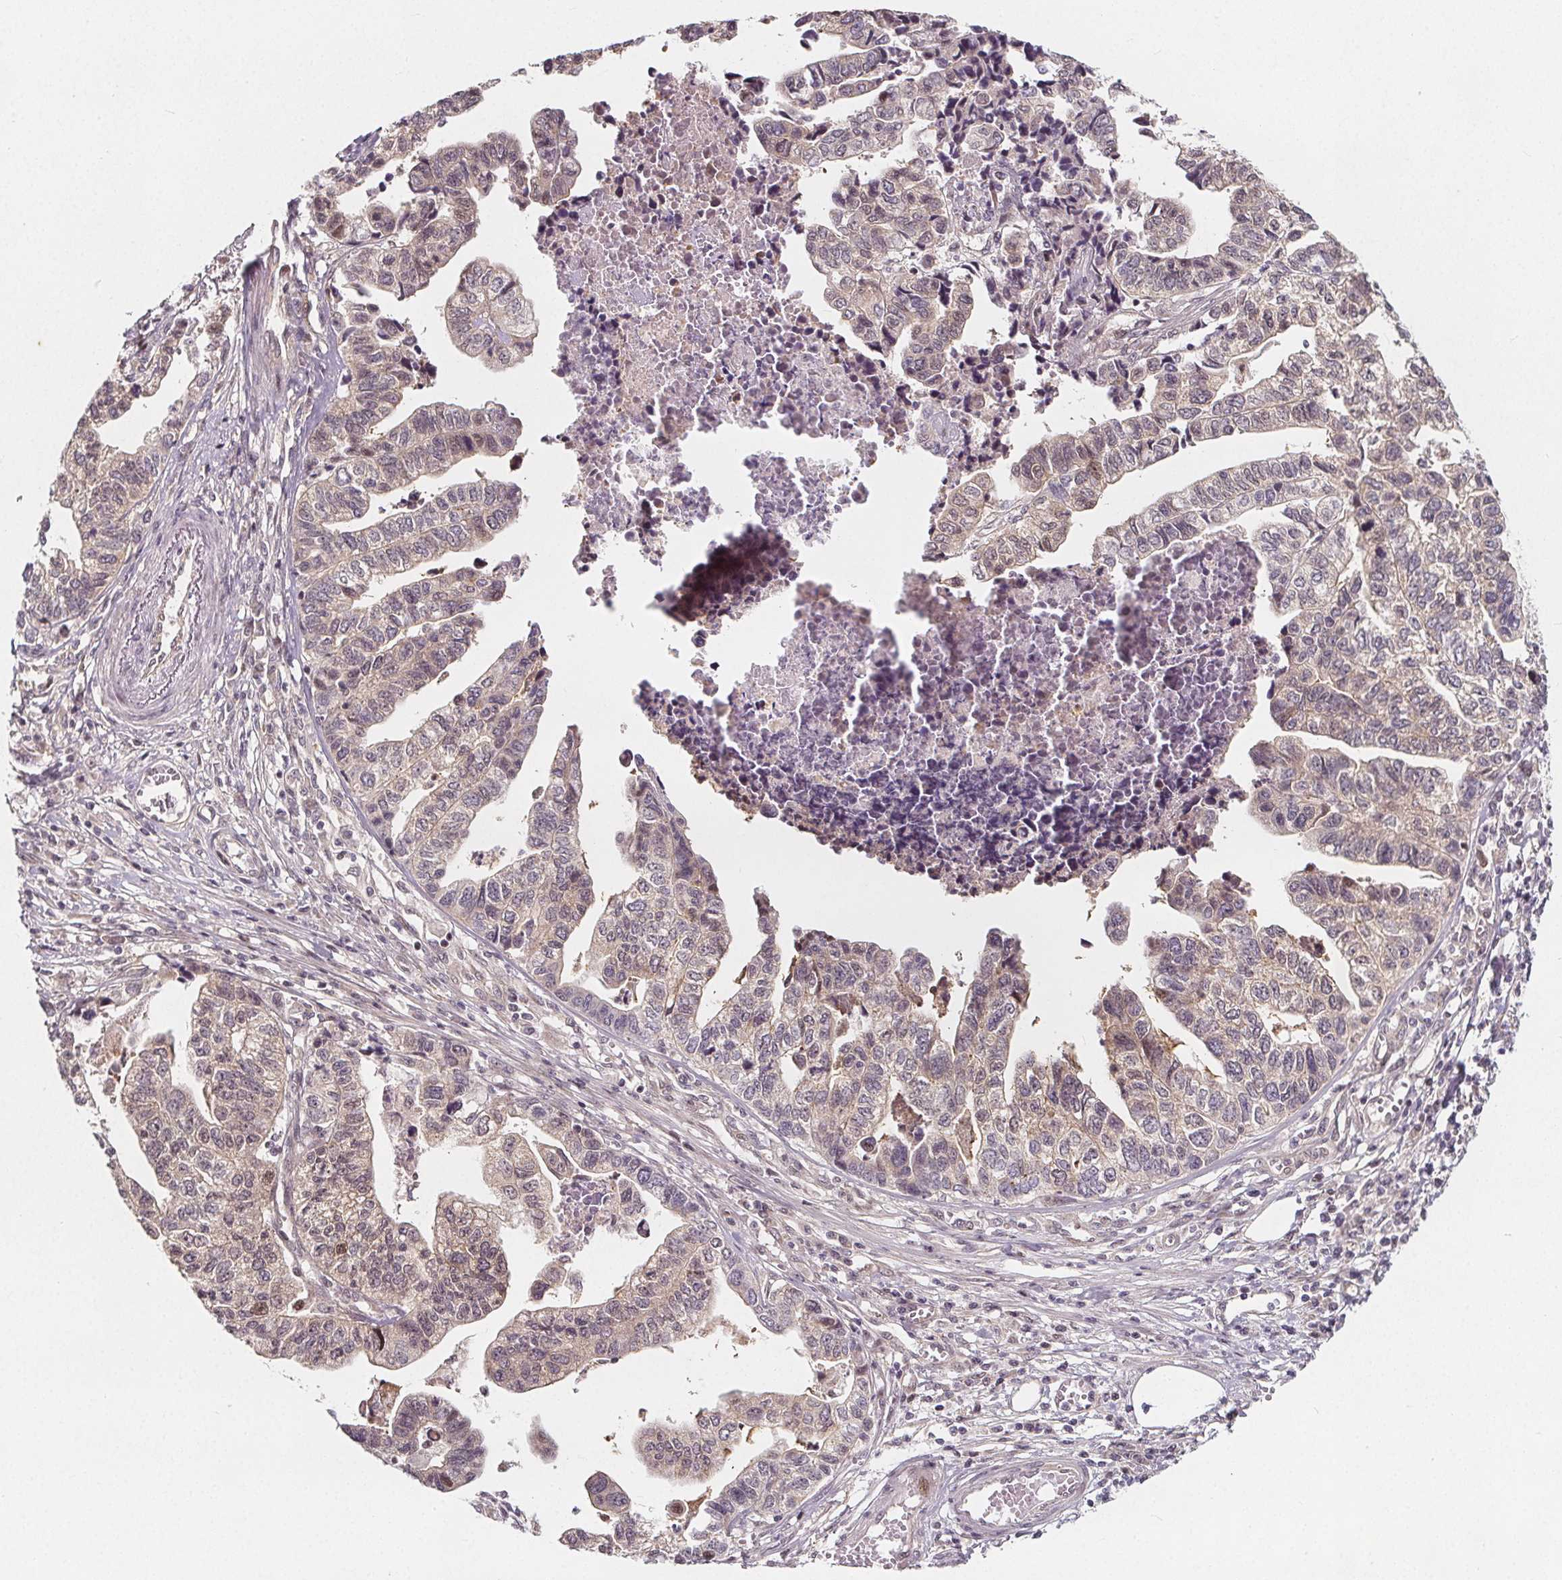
{"staining": {"intensity": "weak", "quantity": ">75%", "location": "cytoplasmic/membranous,nuclear"}, "tissue": "stomach cancer", "cell_type": "Tumor cells", "image_type": "cancer", "snomed": [{"axis": "morphology", "description": "Adenocarcinoma, NOS"}, {"axis": "topography", "description": "Stomach, upper"}], "caption": "An image of human adenocarcinoma (stomach) stained for a protein reveals weak cytoplasmic/membranous and nuclear brown staining in tumor cells.", "gene": "AKT1S1", "patient": {"sex": "female", "age": 67}}